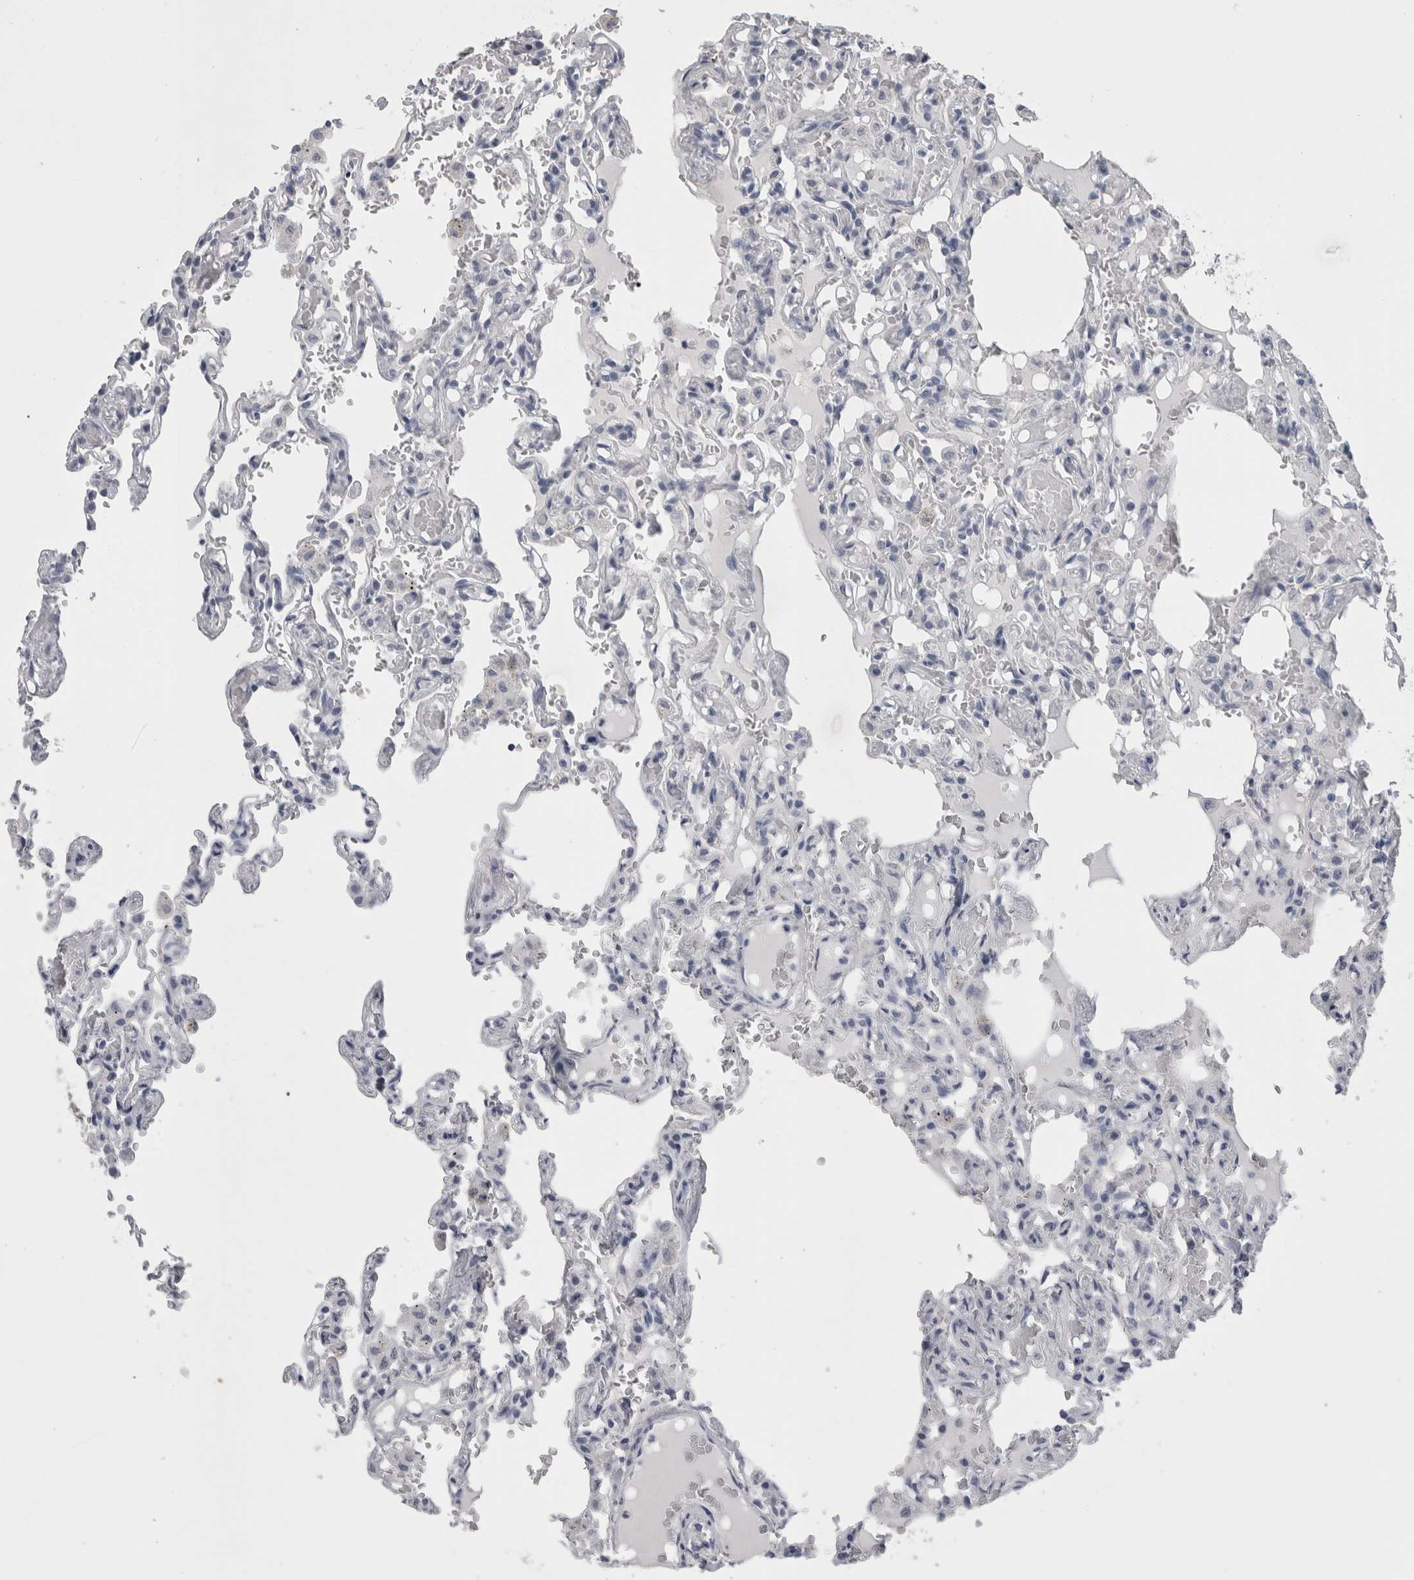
{"staining": {"intensity": "negative", "quantity": "none", "location": "none"}, "tissue": "lung", "cell_type": "Alveolar cells", "image_type": "normal", "snomed": [{"axis": "morphology", "description": "Normal tissue, NOS"}, {"axis": "topography", "description": "Lung"}], "caption": "Alveolar cells show no significant protein staining in unremarkable lung.", "gene": "AFMID", "patient": {"sex": "male", "age": 21}}